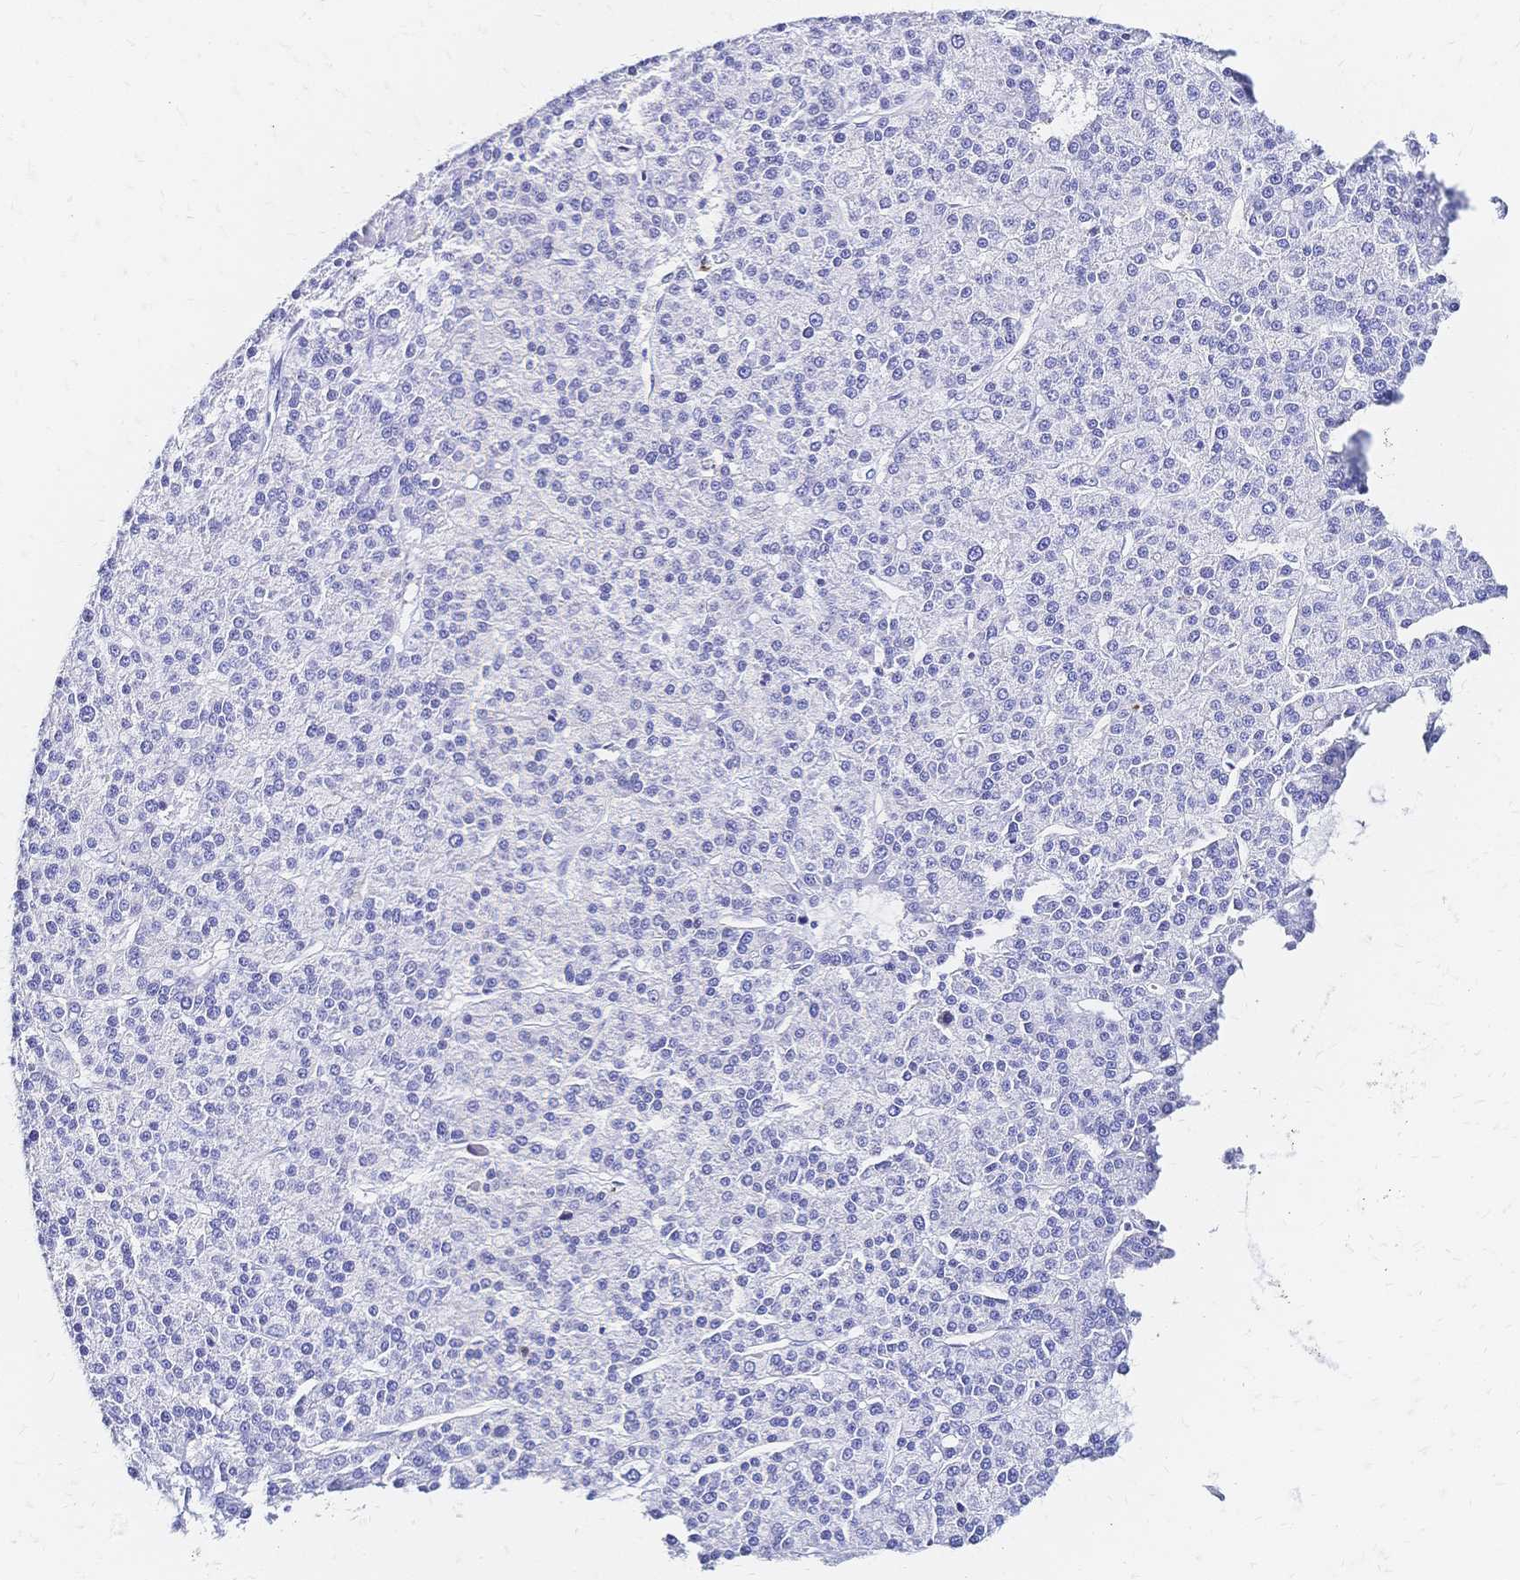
{"staining": {"intensity": "negative", "quantity": "none", "location": "none"}, "tissue": "liver cancer", "cell_type": "Tumor cells", "image_type": "cancer", "snomed": [{"axis": "morphology", "description": "Carcinoma, Hepatocellular, NOS"}, {"axis": "topography", "description": "Liver"}], "caption": "This histopathology image is of liver cancer (hepatocellular carcinoma) stained with IHC to label a protein in brown with the nuclei are counter-stained blue. There is no staining in tumor cells. The staining was performed using DAB (3,3'-diaminobenzidine) to visualize the protein expression in brown, while the nuclei were stained in blue with hematoxylin (Magnification: 20x).", "gene": "SLC5A1", "patient": {"sex": "female", "age": 58}}